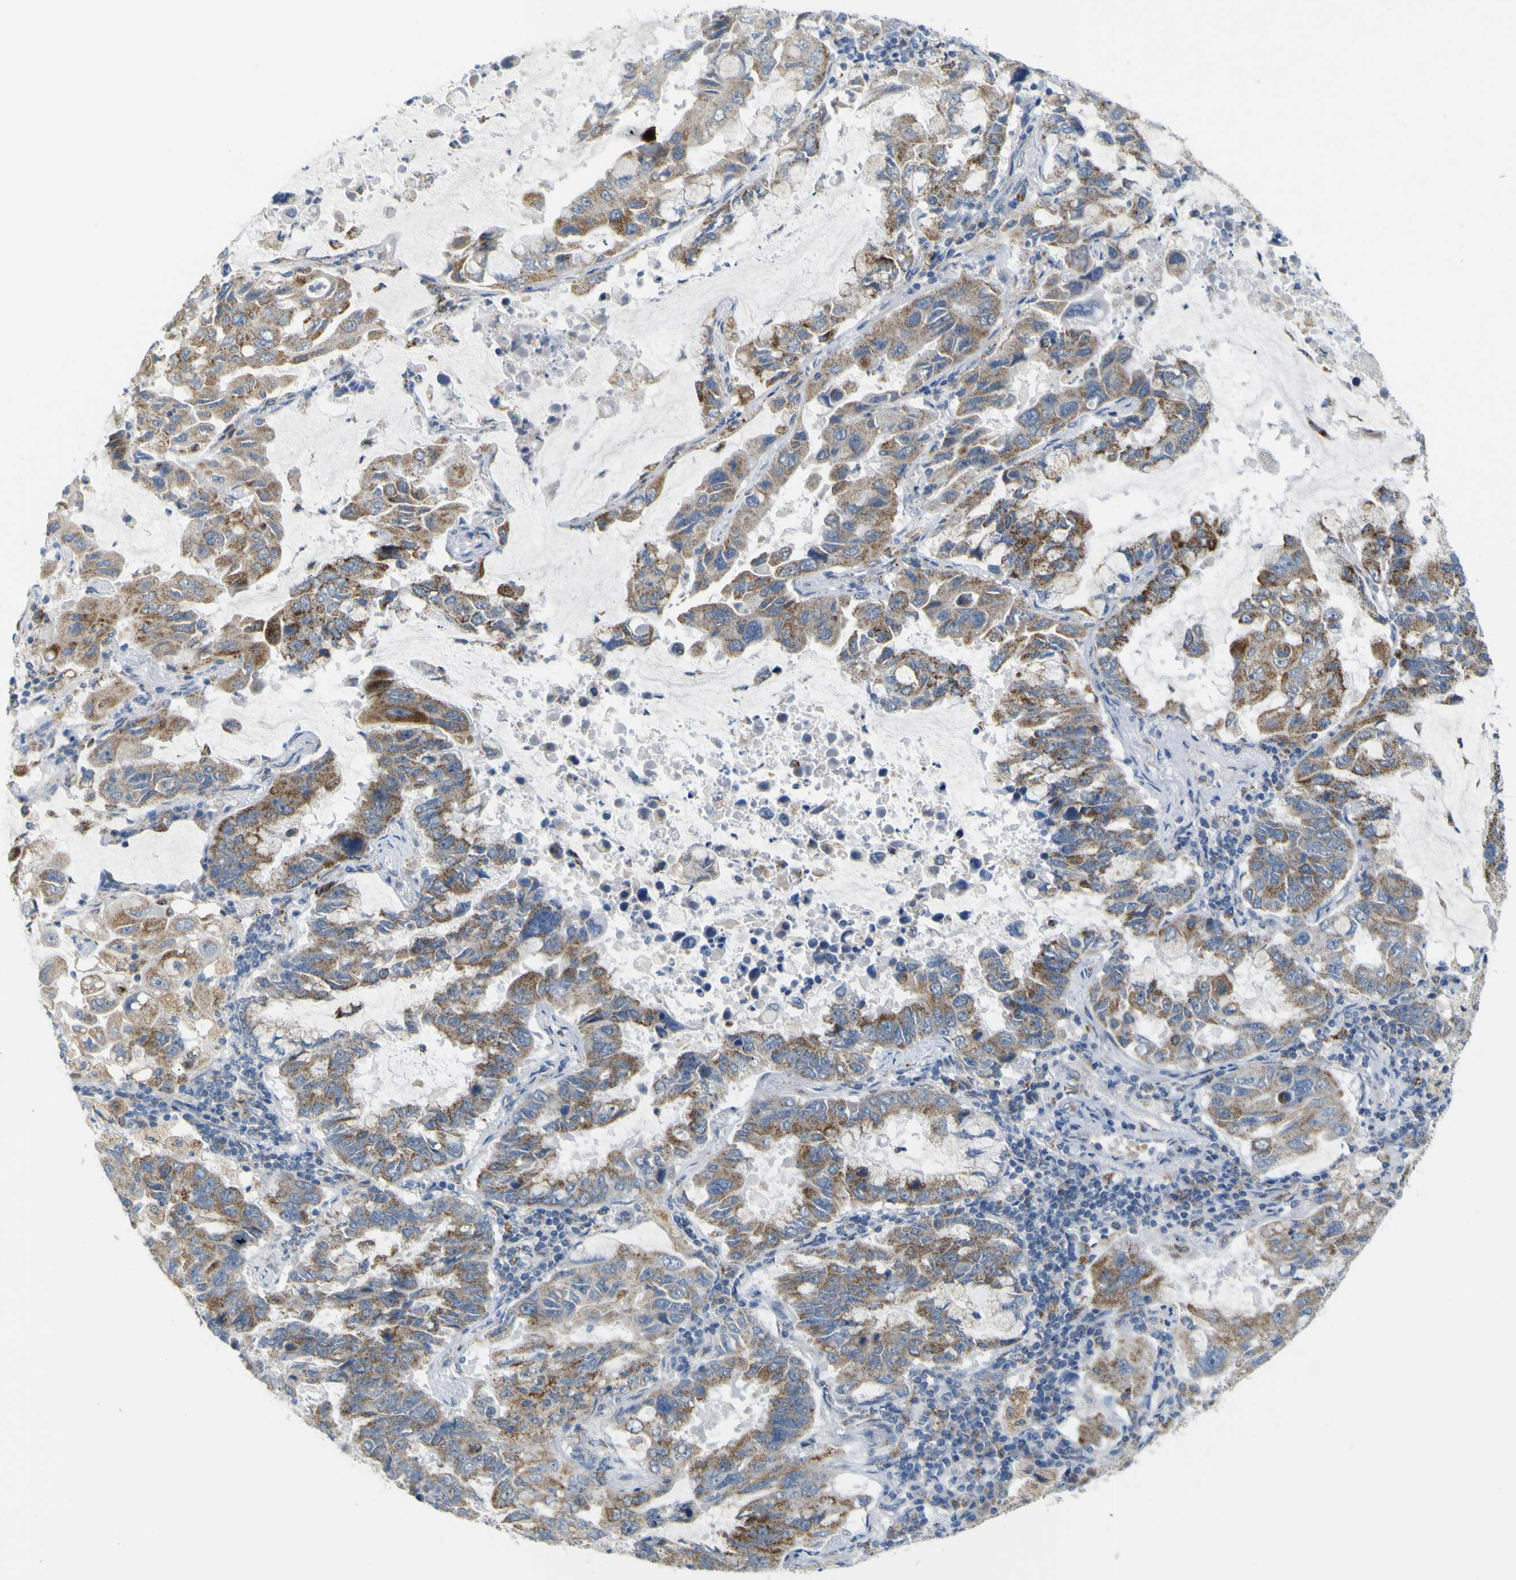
{"staining": {"intensity": "moderate", "quantity": ">75%", "location": "cytoplasmic/membranous"}, "tissue": "lung cancer", "cell_type": "Tumor cells", "image_type": "cancer", "snomed": [{"axis": "morphology", "description": "Adenocarcinoma, NOS"}, {"axis": "topography", "description": "Lung"}], "caption": "The image demonstrates a brown stain indicating the presence of a protein in the cytoplasmic/membranous of tumor cells in lung cancer. (brown staining indicates protein expression, while blue staining denotes nuclei).", "gene": "ACBD5", "patient": {"sex": "male", "age": 64}}